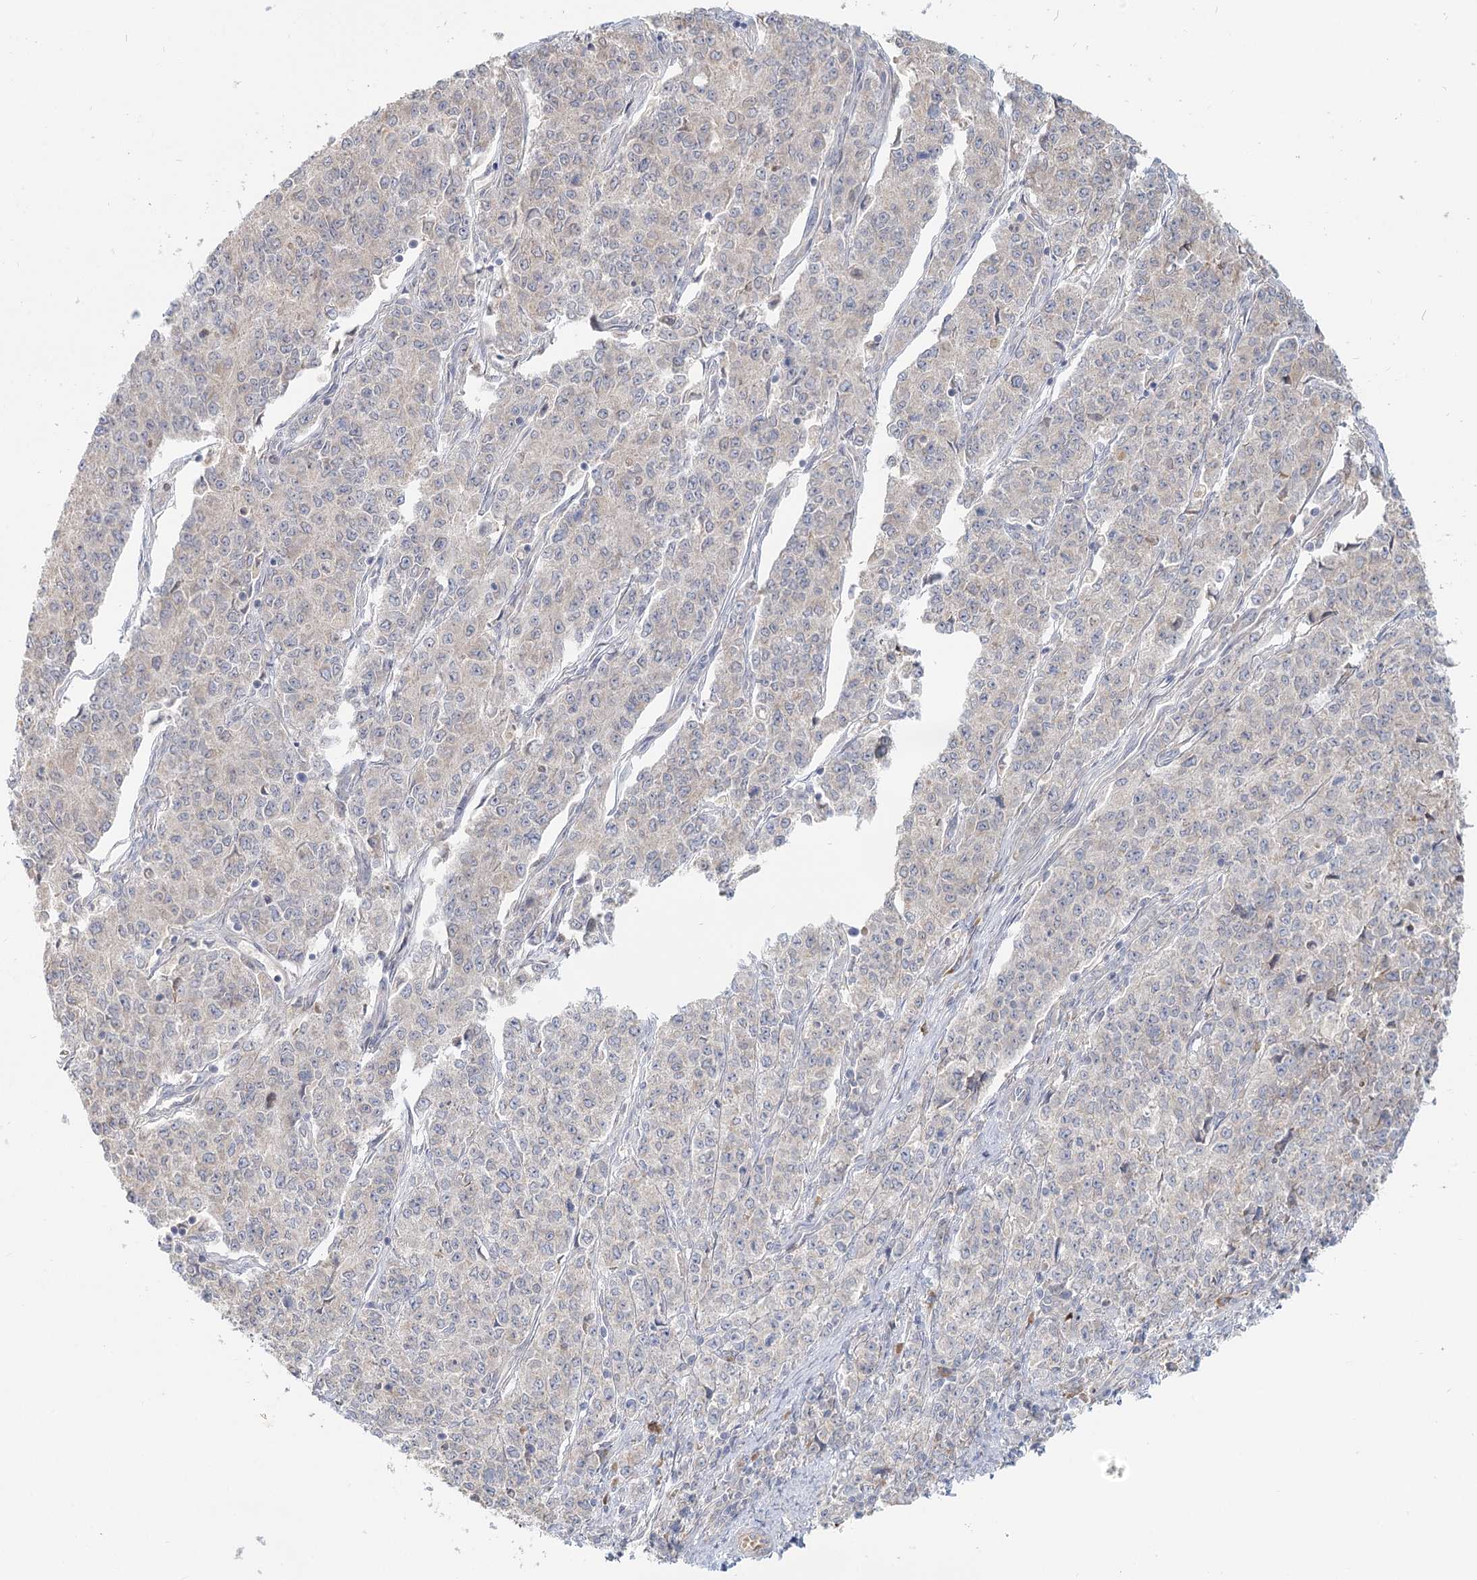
{"staining": {"intensity": "negative", "quantity": "none", "location": "none"}, "tissue": "endometrial cancer", "cell_type": "Tumor cells", "image_type": "cancer", "snomed": [{"axis": "morphology", "description": "Adenocarcinoma, NOS"}, {"axis": "topography", "description": "Endometrium"}], "caption": "Adenocarcinoma (endometrial) was stained to show a protein in brown. There is no significant staining in tumor cells. The staining was performed using DAB (3,3'-diaminobenzidine) to visualize the protein expression in brown, while the nuclei were stained in blue with hematoxylin (Magnification: 20x).", "gene": "ANKRD16", "patient": {"sex": "female", "age": 50}}